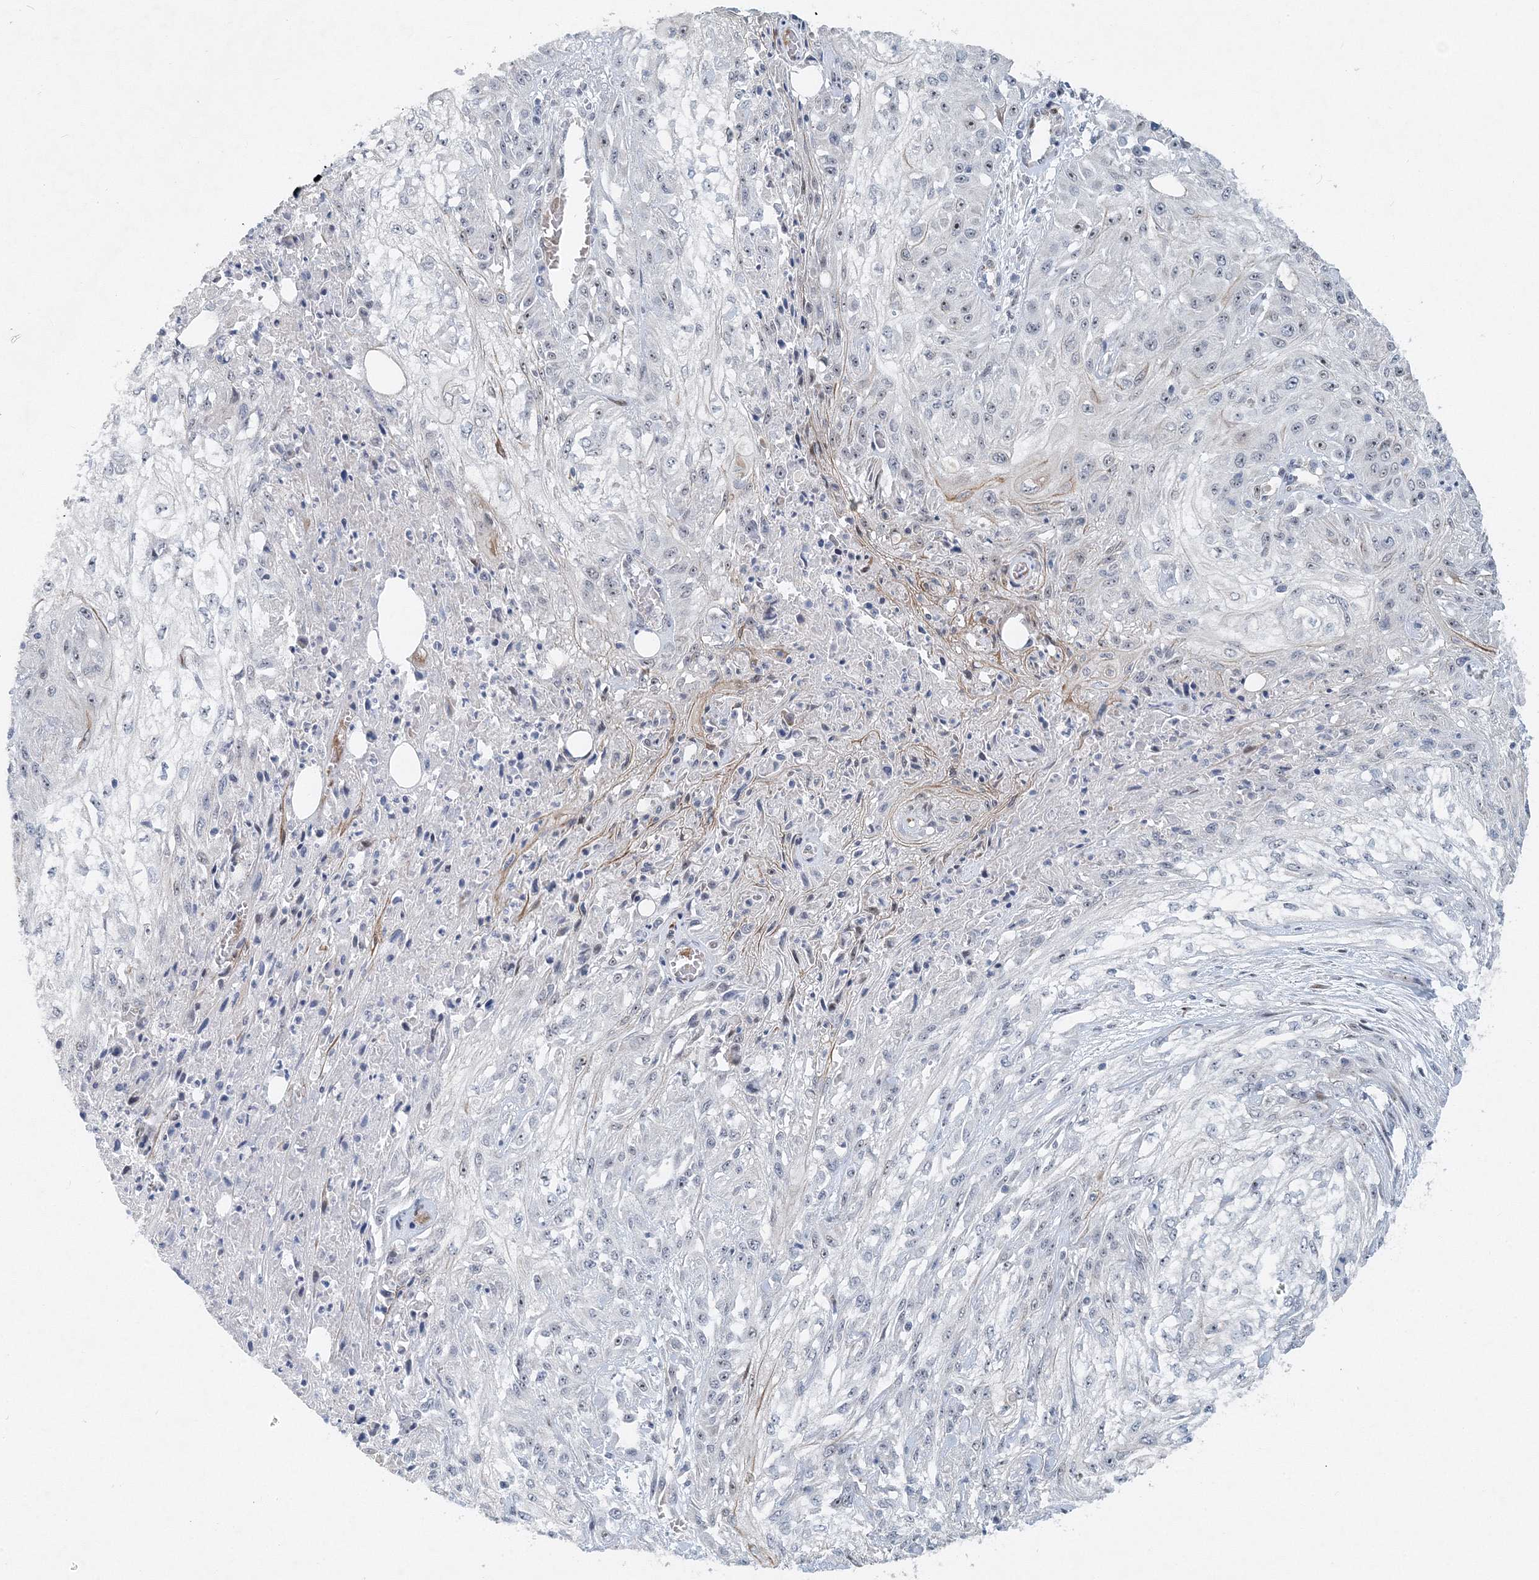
{"staining": {"intensity": "negative", "quantity": "none", "location": "none"}, "tissue": "skin cancer", "cell_type": "Tumor cells", "image_type": "cancer", "snomed": [{"axis": "morphology", "description": "Squamous cell carcinoma, NOS"}, {"axis": "morphology", "description": "Squamous cell carcinoma, metastatic, NOS"}, {"axis": "topography", "description": "Skin"}, {"axis": "topography", "description": "Lymph node"}], "caption": "Human skin metastatic squamous cell carcinoma stained for a protein using immunohistochemistry demonstrates no staining in tumor cells.", "gene": "UIMC1", "patient": {"sex": "male", "age": 75}}